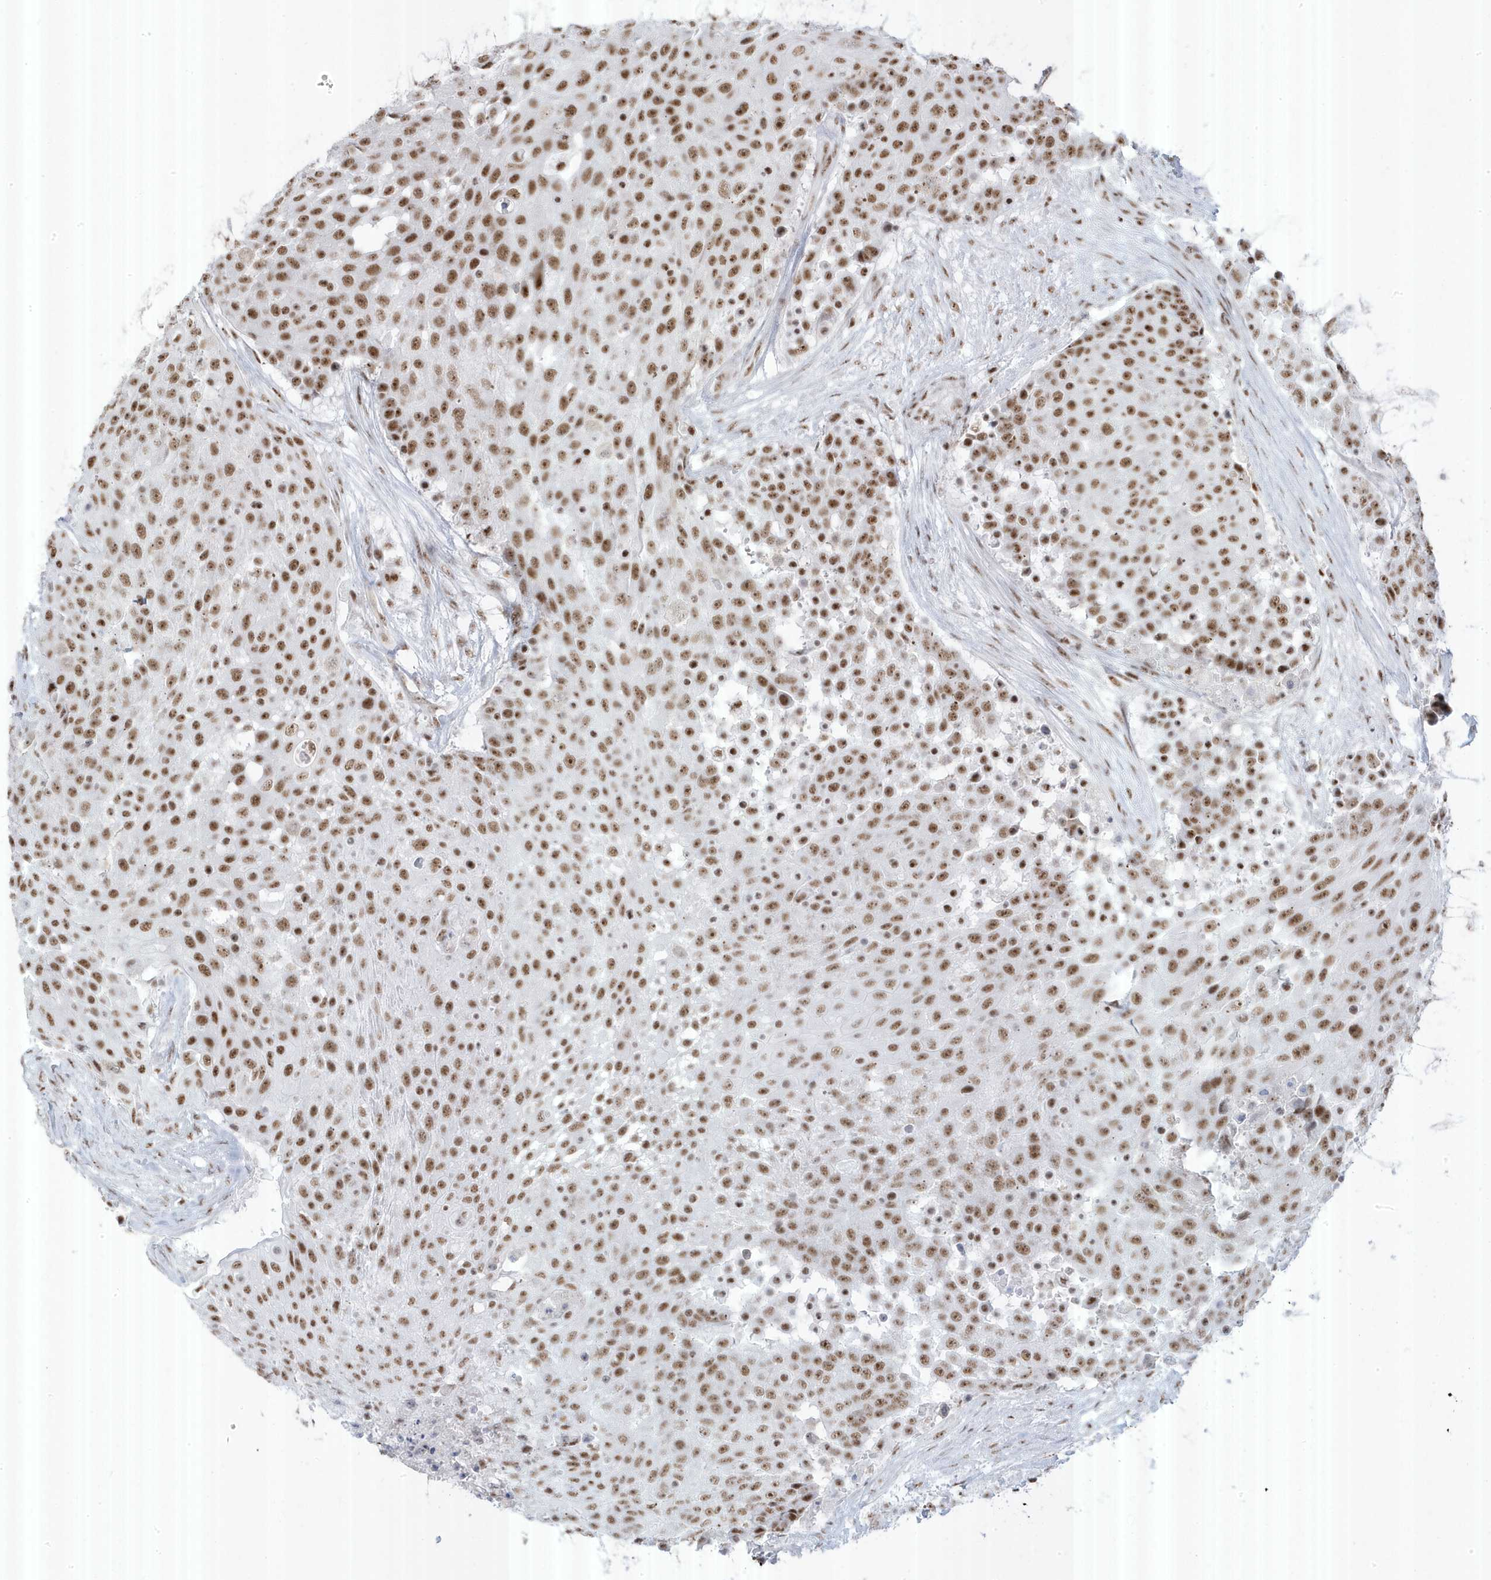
{"staining": {"intensity": "moderate", "quantity": ">75%", "location": "nuclear"}, "tissue": "urothelial cancer", "cell_type": "Tumor cells", "image_type": "cancer", "snomed": [{"axis": "morphology", "description": "Urothelial carcinoma, High grade"}, {"axis": "topography", "description": "Urinary bladder"}], "caption": "Urothelial cancer tissue displays moderate nuclear positivity in approximately >75% of tumor cells, visualized by immunohistochemistry.", "gene": "MTREX", "patient": {"sex": "female", "age": 63}}